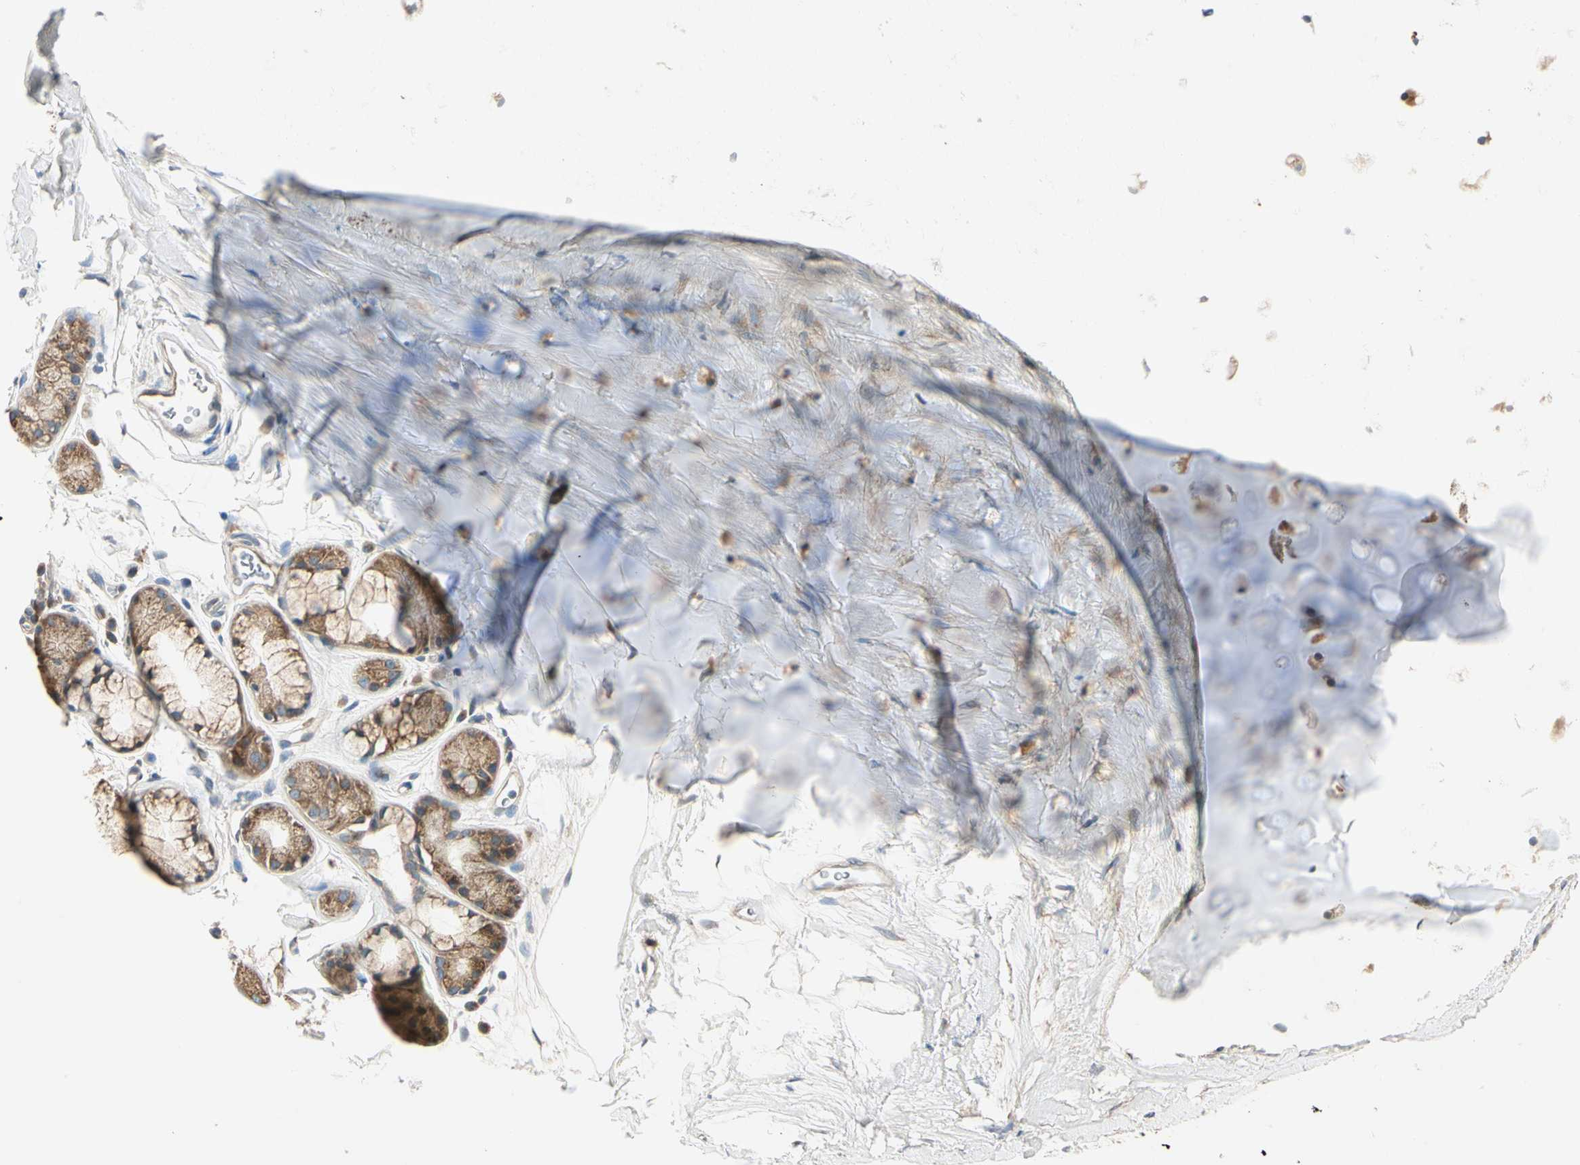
{"staining": {"intensity": "moderate", "quantity": ">75%", "location": "cytoplasmic/membranous"}, "tissue": "bronchus", "cell_type": "Respiratory epithelial cells", "image_type": "normal", "snomed": [{"axis": "morphology", "description": "Normal tissue, NOS"}, {"axis": "topography", "description": "Cartilage tissue"}, {"axis": "topography", "description": "Bronchus"}, {"axis": "topography", "description": "Lung"}], "caption": "An immunohistochemistry histopathology image of normal tissue is shown. Protein staining in brown labels moderate cytoplasmic/membranous positivity in bronchus within respiratory epithelial cells. Immunohistochemistry stains the protein in brown and the nuclei are stained blue.", "gene": "ROCK2", "patient": {"sex": "male", "age": 64}}